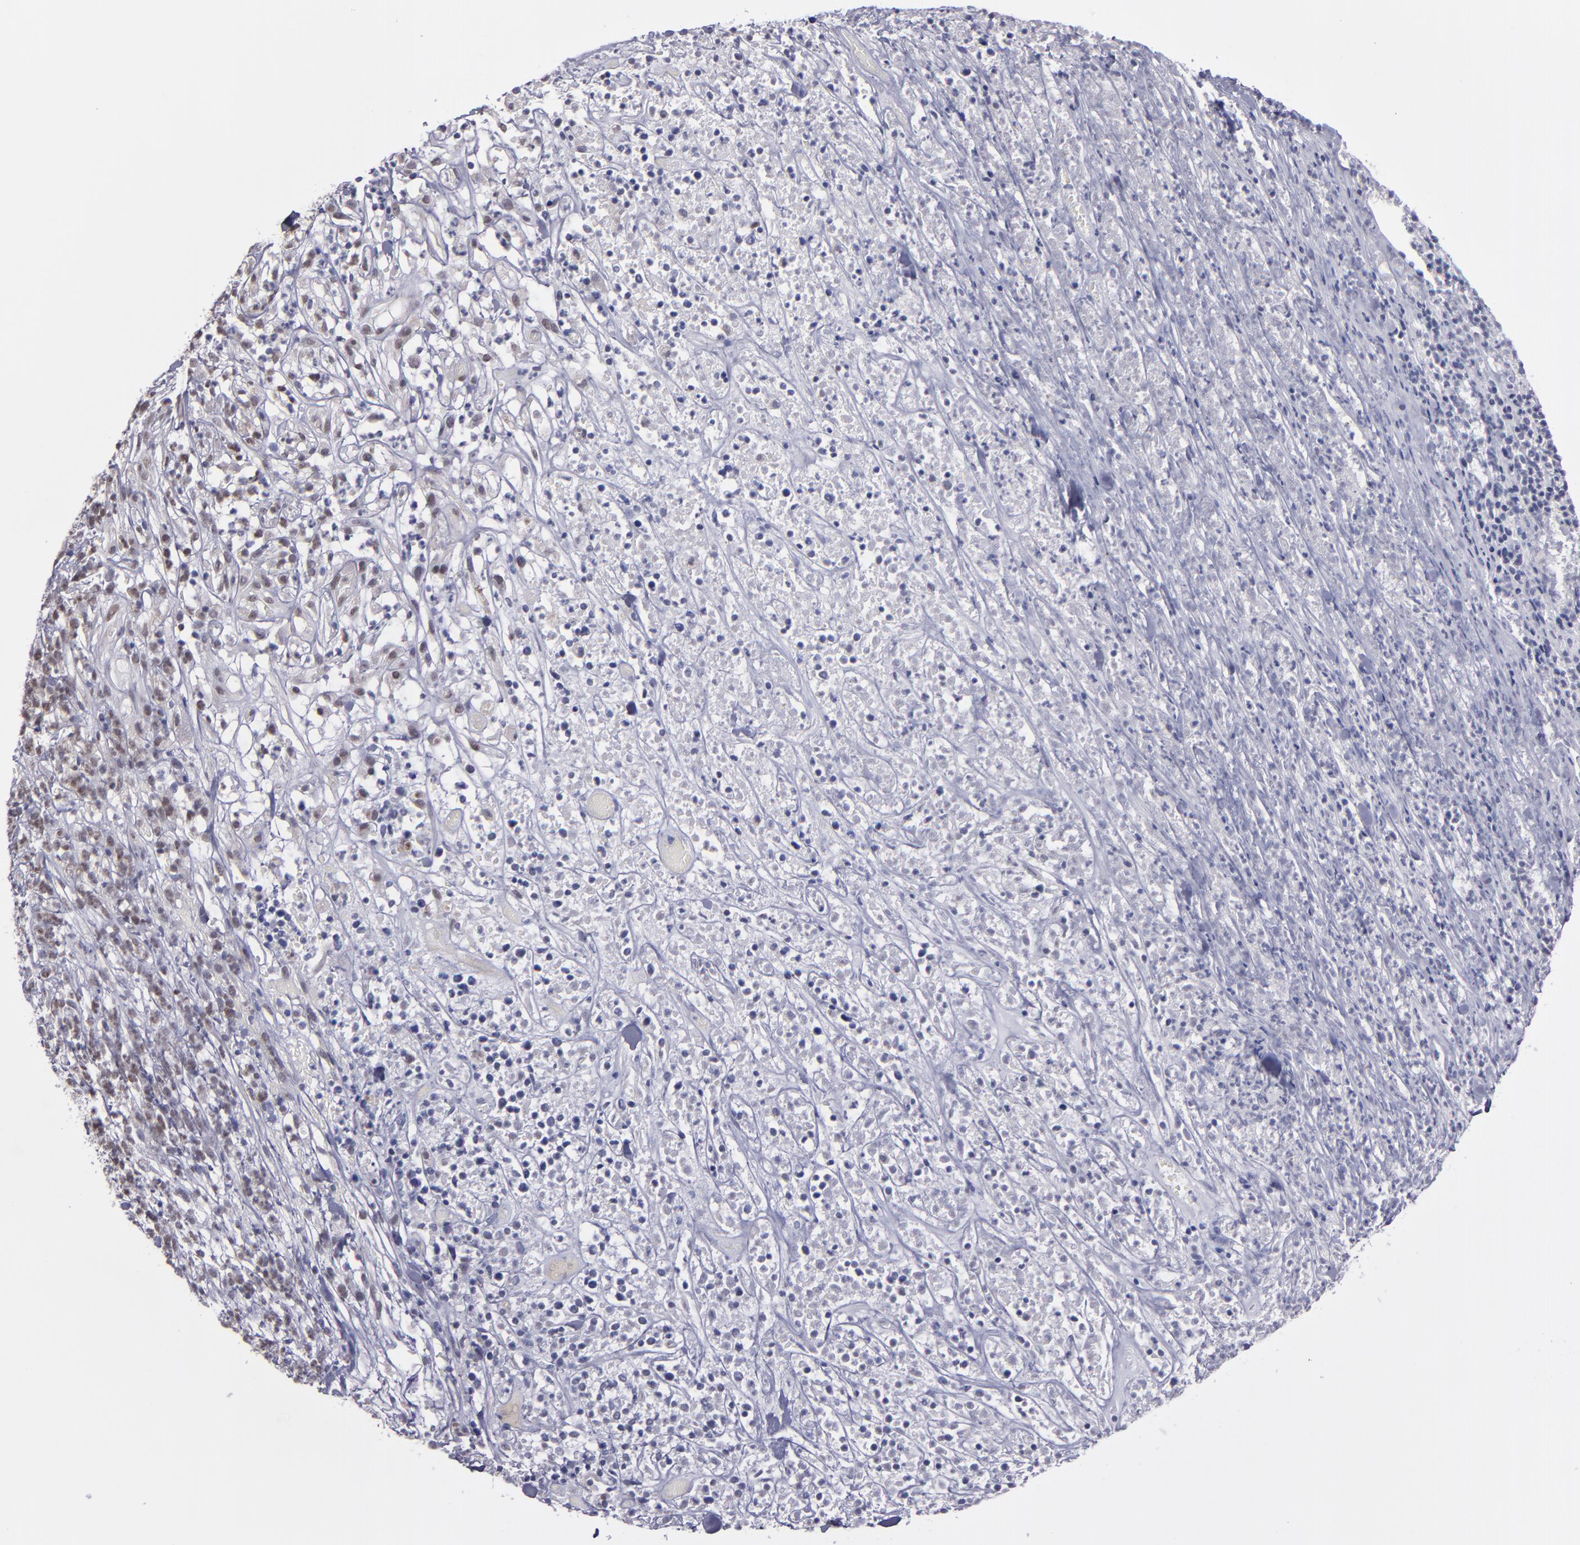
{"staining": {"intensity": "weak", "quantity": "25%-75%", "location": "nuclear"}, "tissue": "lymphoma", "cell_type": "Tumor cells", "image_type": "cancer", "snomed": [{"axis": "morphology", "description": "Malignant lymphoma, non-Hodgkin's type, High grade"}, {"axis": "topography", "description": "Lymph node"}], "caption": "About 25%-75% of tumor cells in malignant lymphoma, non-Hodgkin's type (high-grade) show weak nuclear protein expression as visualized by brown immunohistochemical staining.", "gene": "OTUB2", "patient": {"sex": "female", "age": 73}}